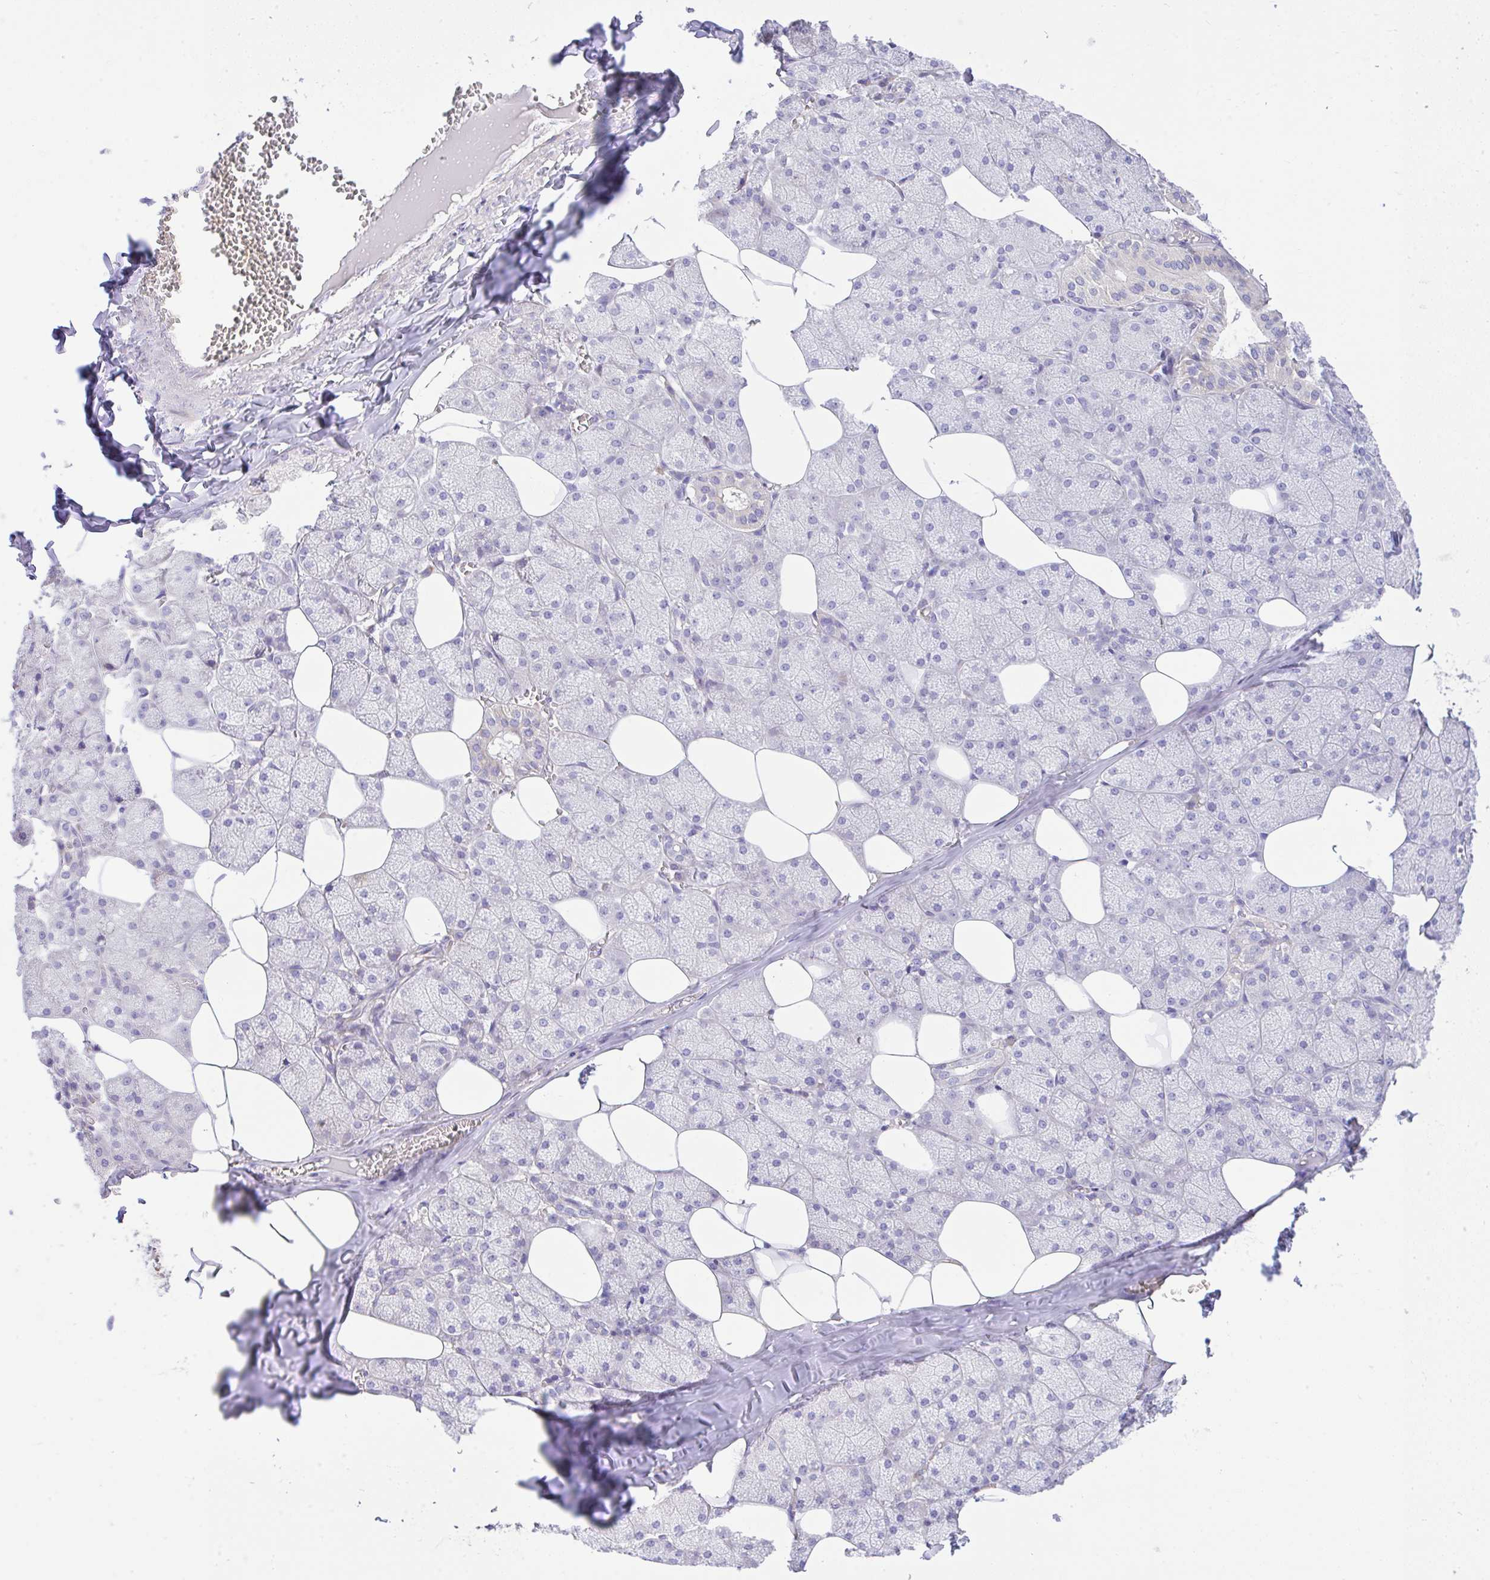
{"staining": {"intensity": "moderate", "quantity": "25%-75%", "location": "cytoplasmic/membranous"}, "tissue": "salivary gland", "cell_type": "Glandular cells", "image_type": "normal", "snomed": [{"axis": "morphology", "description": "Normal tissue, NOS"}, {"axis": "topography", "description": "Salivary gland"}, {"axis": "topography", "description": "Peripheral nerve tissue"}], "caption": "This is a histology image of IHC staining of unremarkable salivary gland, which shows moderate staining in the cytoplasmic/membranous of glandular cells.", "gene": "EEF1A1", "patient": {"sex": "male", "age": 38}}